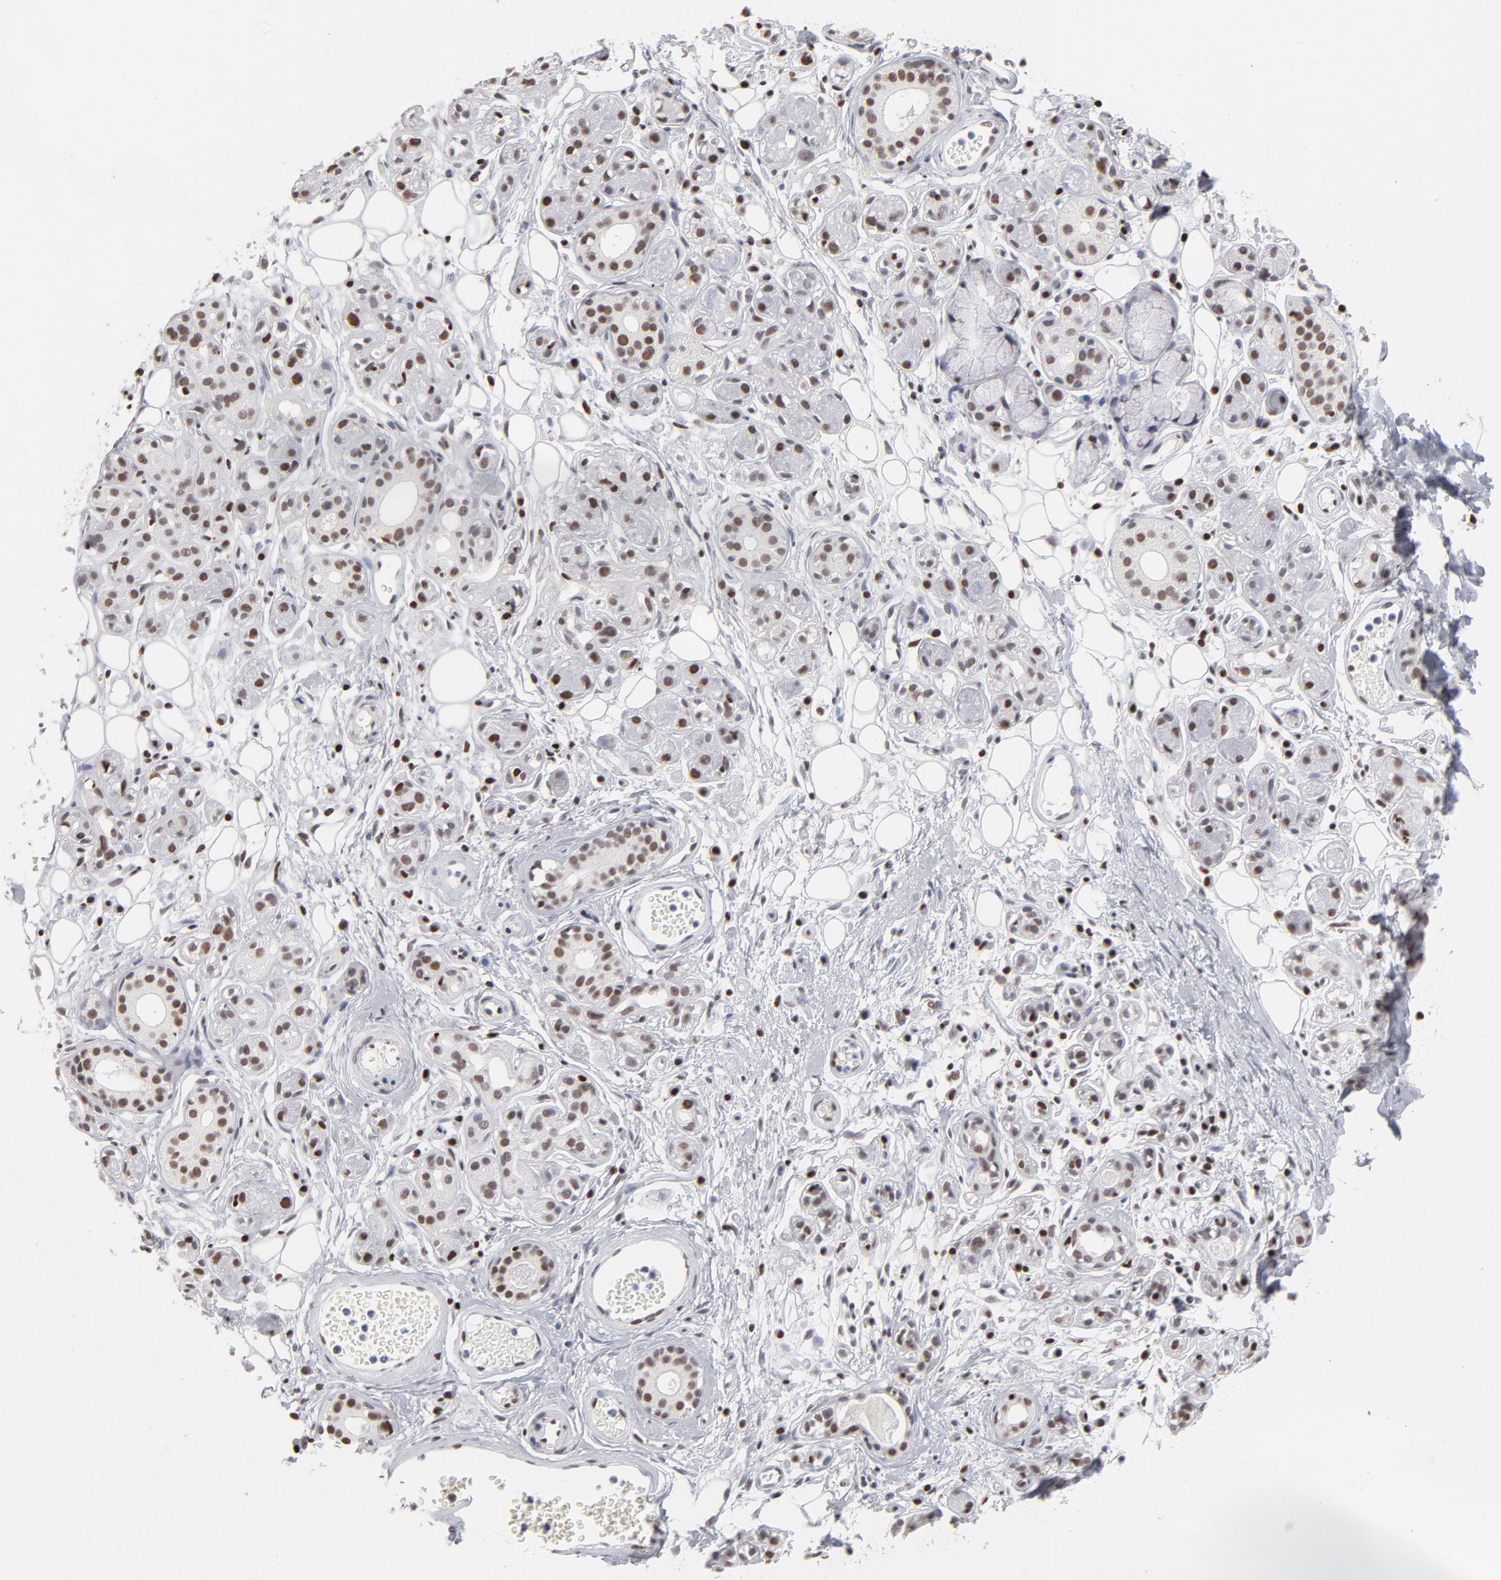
{"staining": {"intensity": "moderate", "quantity": "25%-75%", "location": "nuclear"}, "tissue": "salivary gland", "cell_type": "Glandular cells", "image_type": "normal", "snomed": [{"axis": "morphology", "description": "Normal tissue, NOS"}, {"axis": "topography", "description": "Salivary gland"}], "caption": "Salivary gland stained with a protein marker reveals moderate staining in glandular cells.", "gene": "PARP1", "patient": {"sex": "male", "age": 54}}